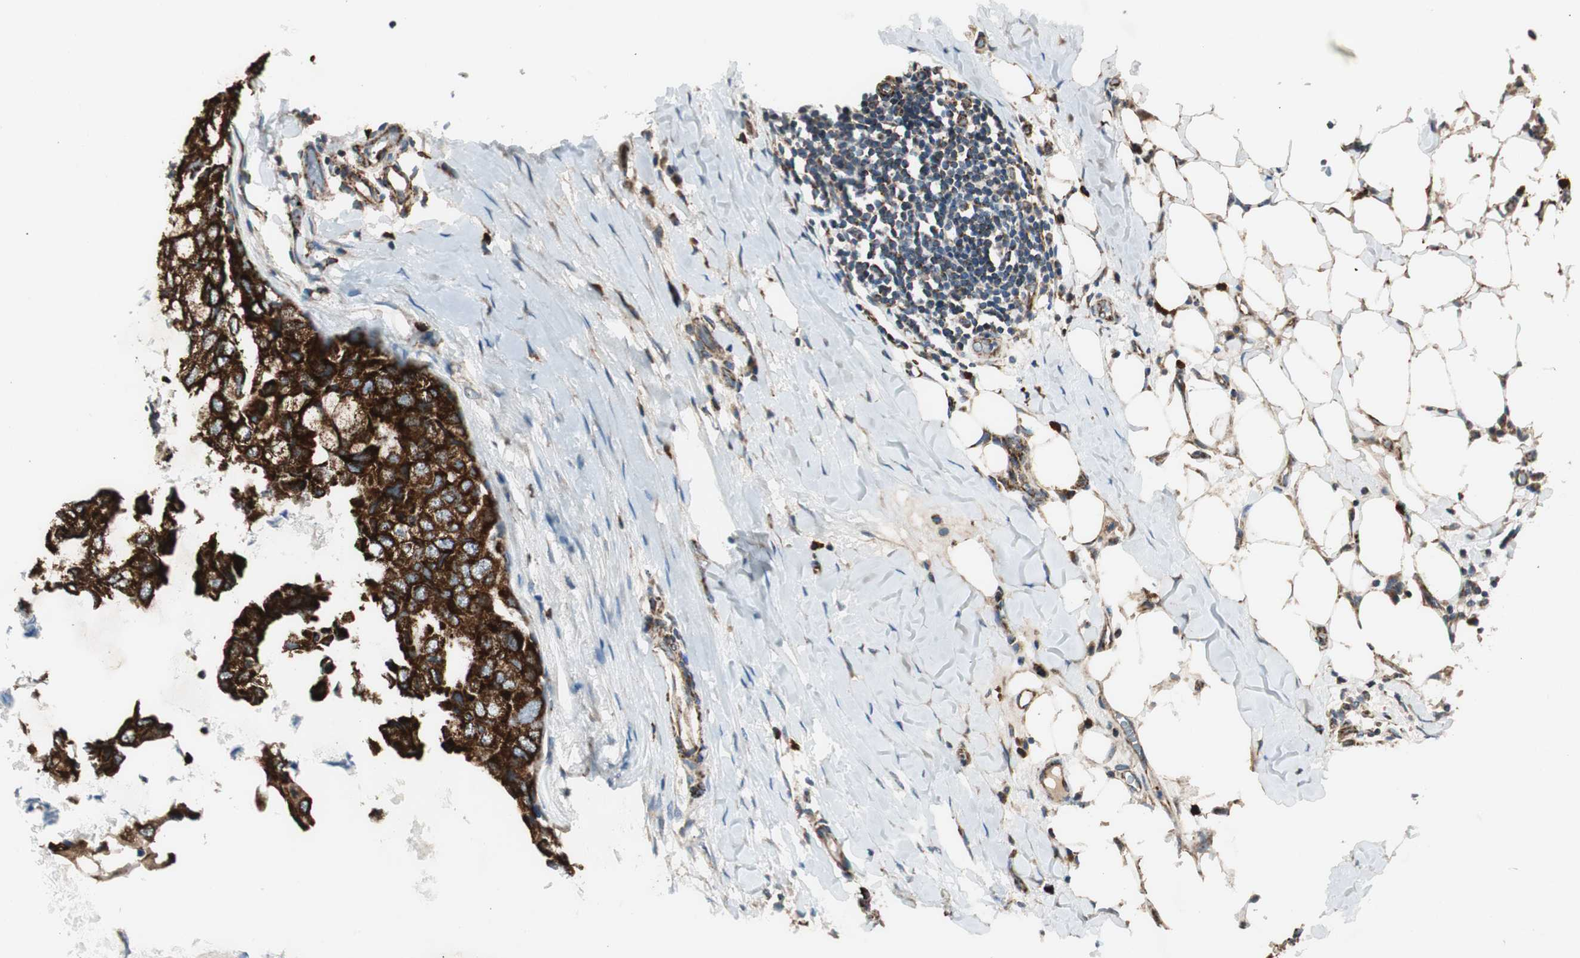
{"staining": {"intensity": "strong", "quantity": ">75%", "location": "cytoplasmic/membranous"}, "tissue": "breast cancer", "cell_type": "Tumor cells", "image_type": "cancer", "snomed": [{"axis": "morphology", "description": "Duct carcinoma"}, {"axis": "topography", "description": "Breast"}], "caption": "Brown immunohistochemical staining in breast cancer (intraductal carcinoma) reveals strong cytoplasmic/membranous positivity in approximately >75% of tumor cells. (Stains: DAB in brown, nuclei in blue, Microscopy: brightfield microscopy at high magnification).", "gene": "AKAP1", "patient": {"sex": "female", "age": 40}}